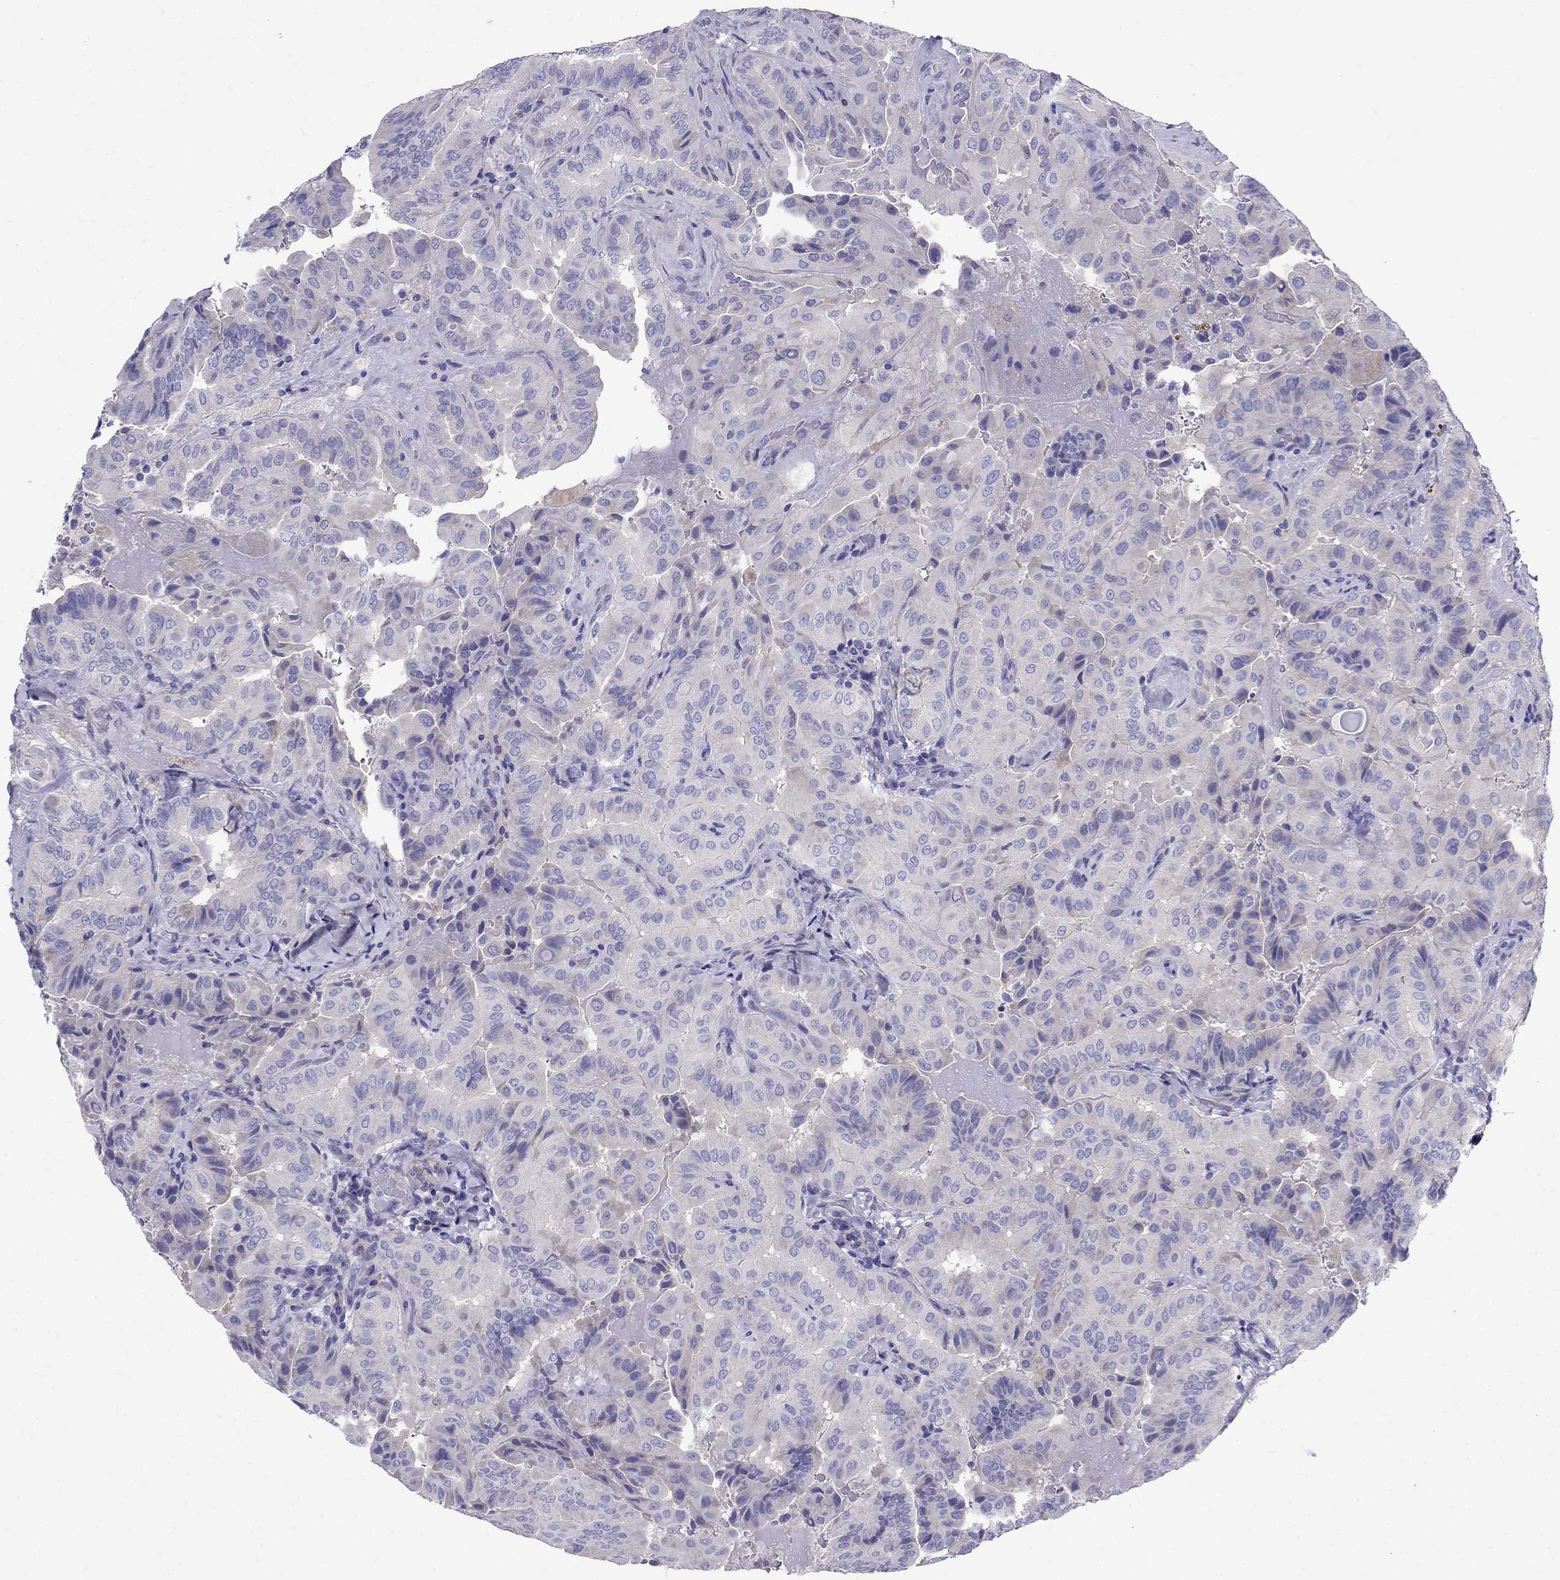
{"staining": {"intensity": "negative", "quantity": "none", "location": "none"}, "tissue": "thyroid cancer", "cell_type": "Tumor cells", "image_type": "cancer", "snomed": [{"axis": "morphology", "description": "Papillary adenocarcinoma, NOS"}, {"axis": "topography", "description": "Thyroid gland"}], "caption": "Immunohistochemistry (IHC) image of neoplastic tissue: human thyroid papillary adenocarcinoma stained with DAB shows no significant protein positivity in tumor cells. (DAB immunohistochemistry (IHC) visualized using brightfield microscopy, high magnification).", "gene": "GPR50", "patient": {"sex": "female", "age": 68}}